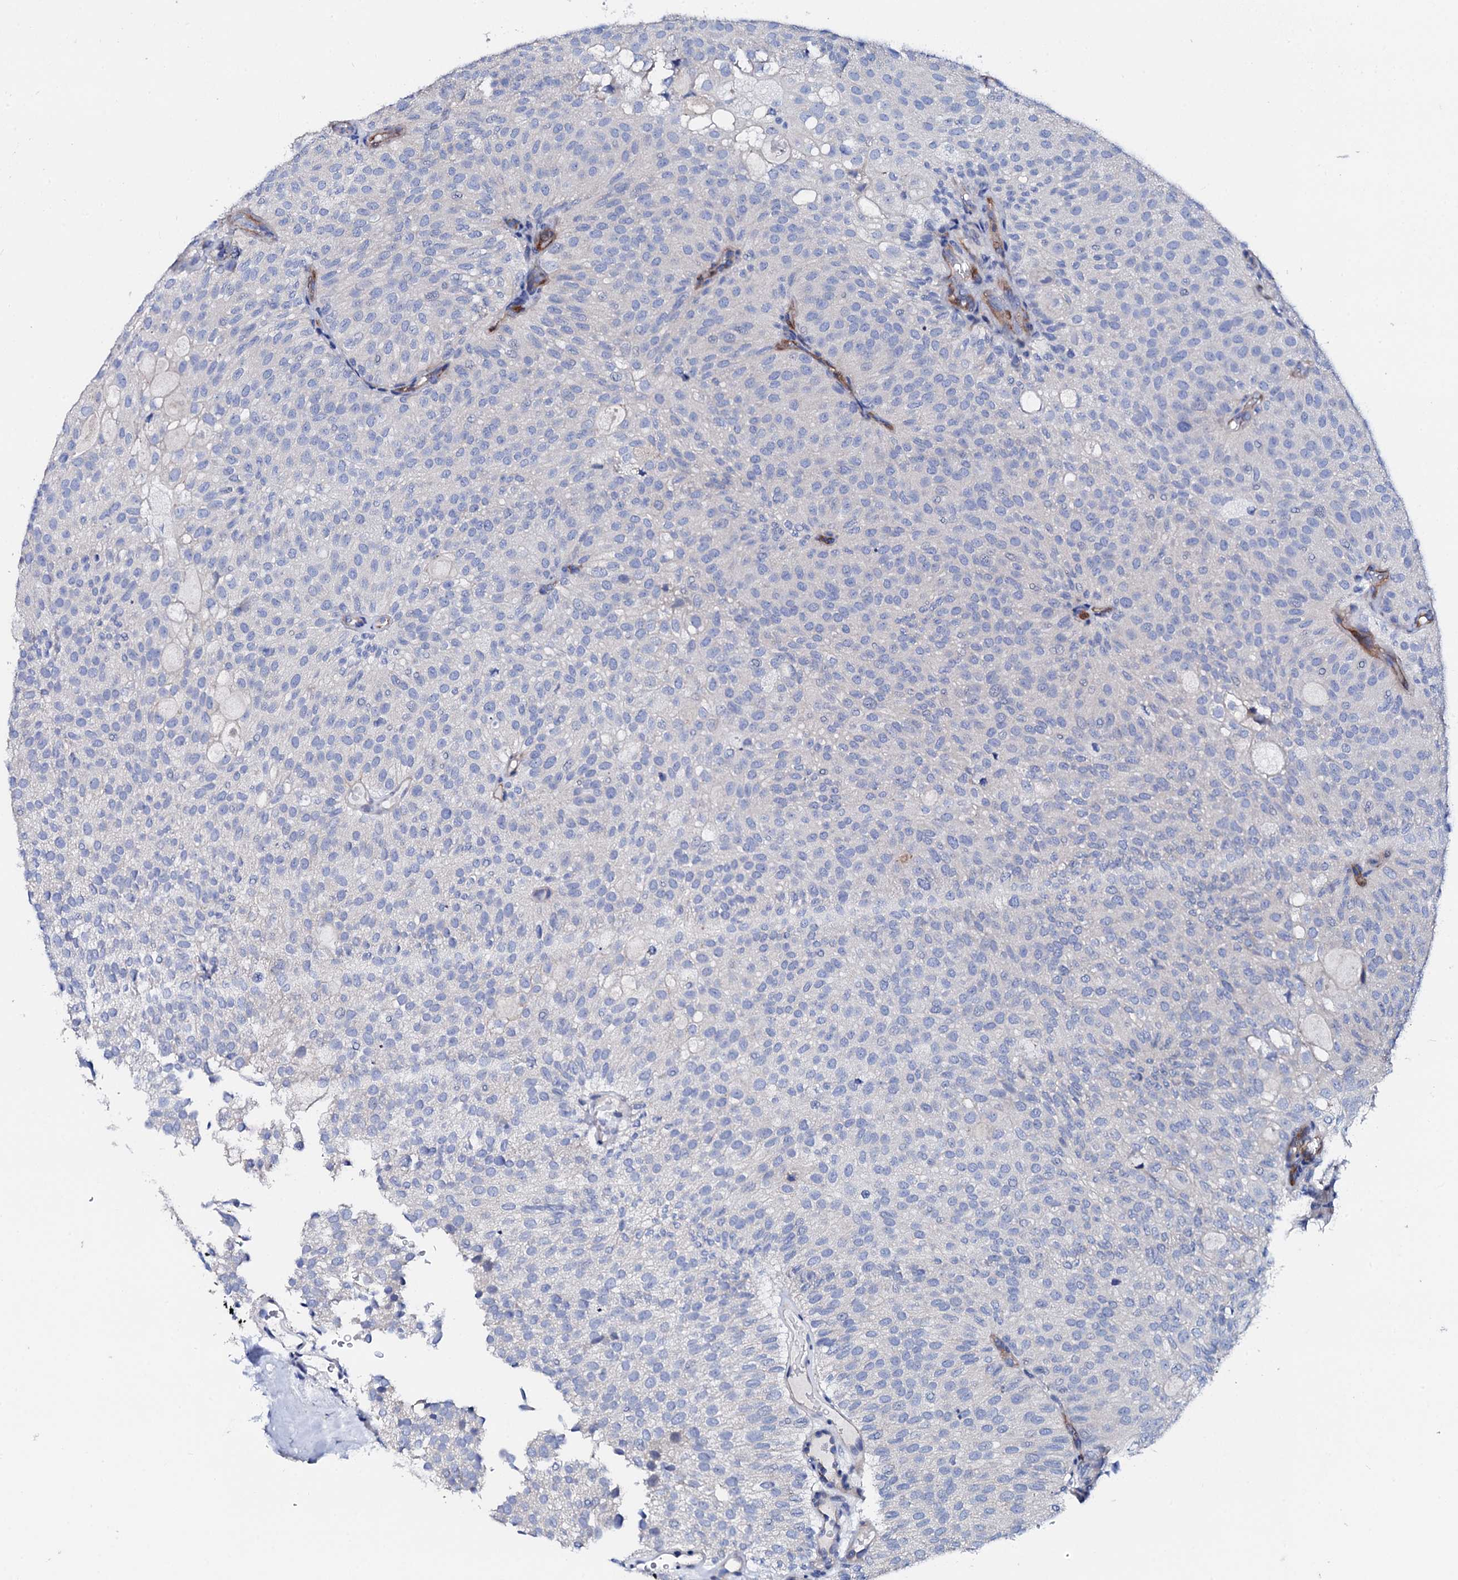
{"staining": {"intensity": "negative", "quantity": "none", "location": "none"}, "tissue": "urothelial cancer", "cell_type": "Tumor cells", "image_type": "cancer", "snomed": [{"axis": "morphology", "description": "Urothelial carcinoma, Low grade"}, {"axis": "topography", "description": "Urinary bladder"}], "caption": "Photomicrograph shows no protein expression in tumor cells of urothelial cancer tissue.", "gene": "TRDN", "patient": {"sex": "male", "age": 78}}